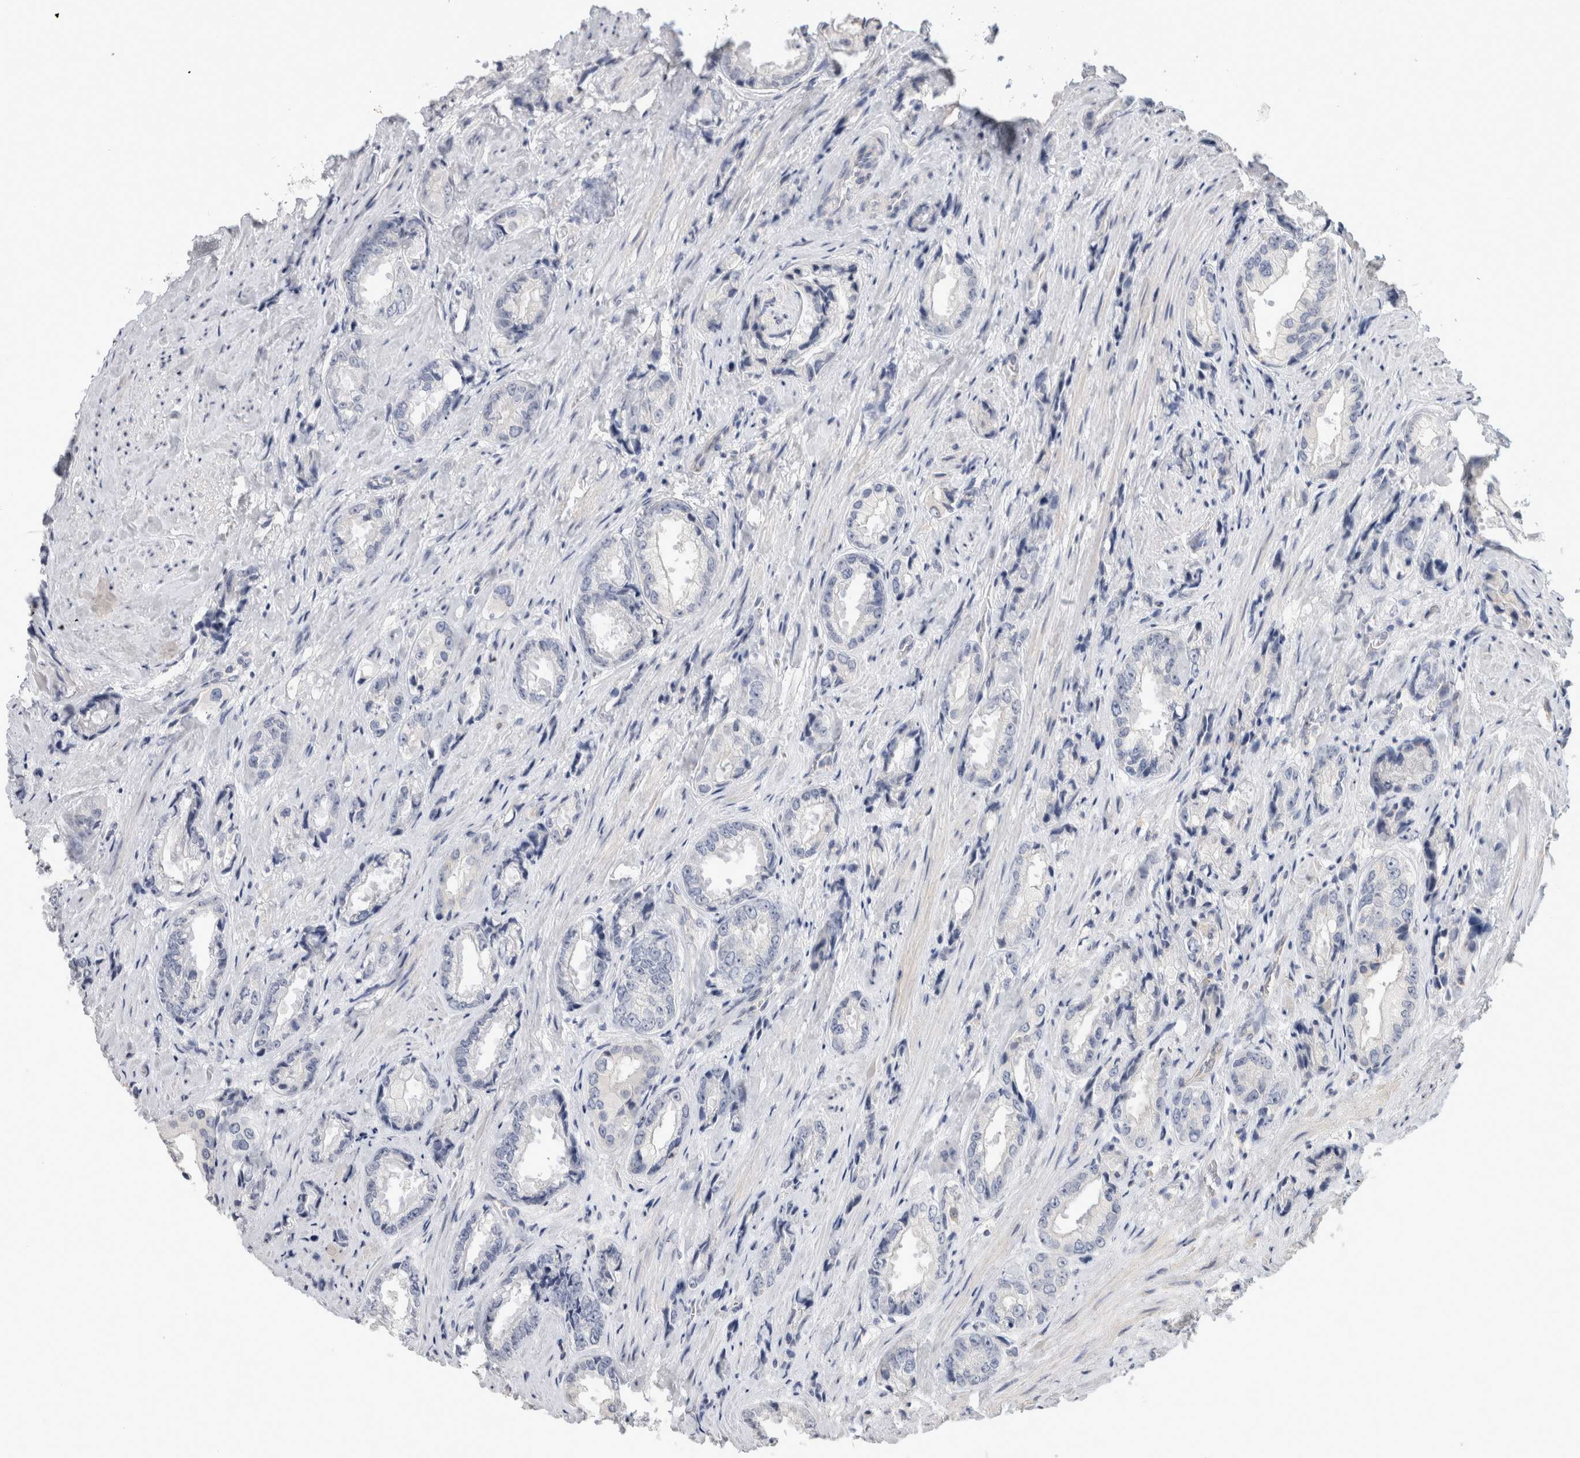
{"staining": {"intensity": "negative", "quantity": "none", "location": "none"}, "tissue": "prostate cancer", "cell_type": "Tumor cells", "image_type": "cancer", "snomed": [{"axis": "morphology", "description": "Adenocarcinoma, High grade"}, {"axis": "topography", "description": "Prostate"}], "caption": "There is no significant positivity in tumor cells of prostate cancer.", "gene": "AFP", "patient": {"sex": "male", "age": 61}}